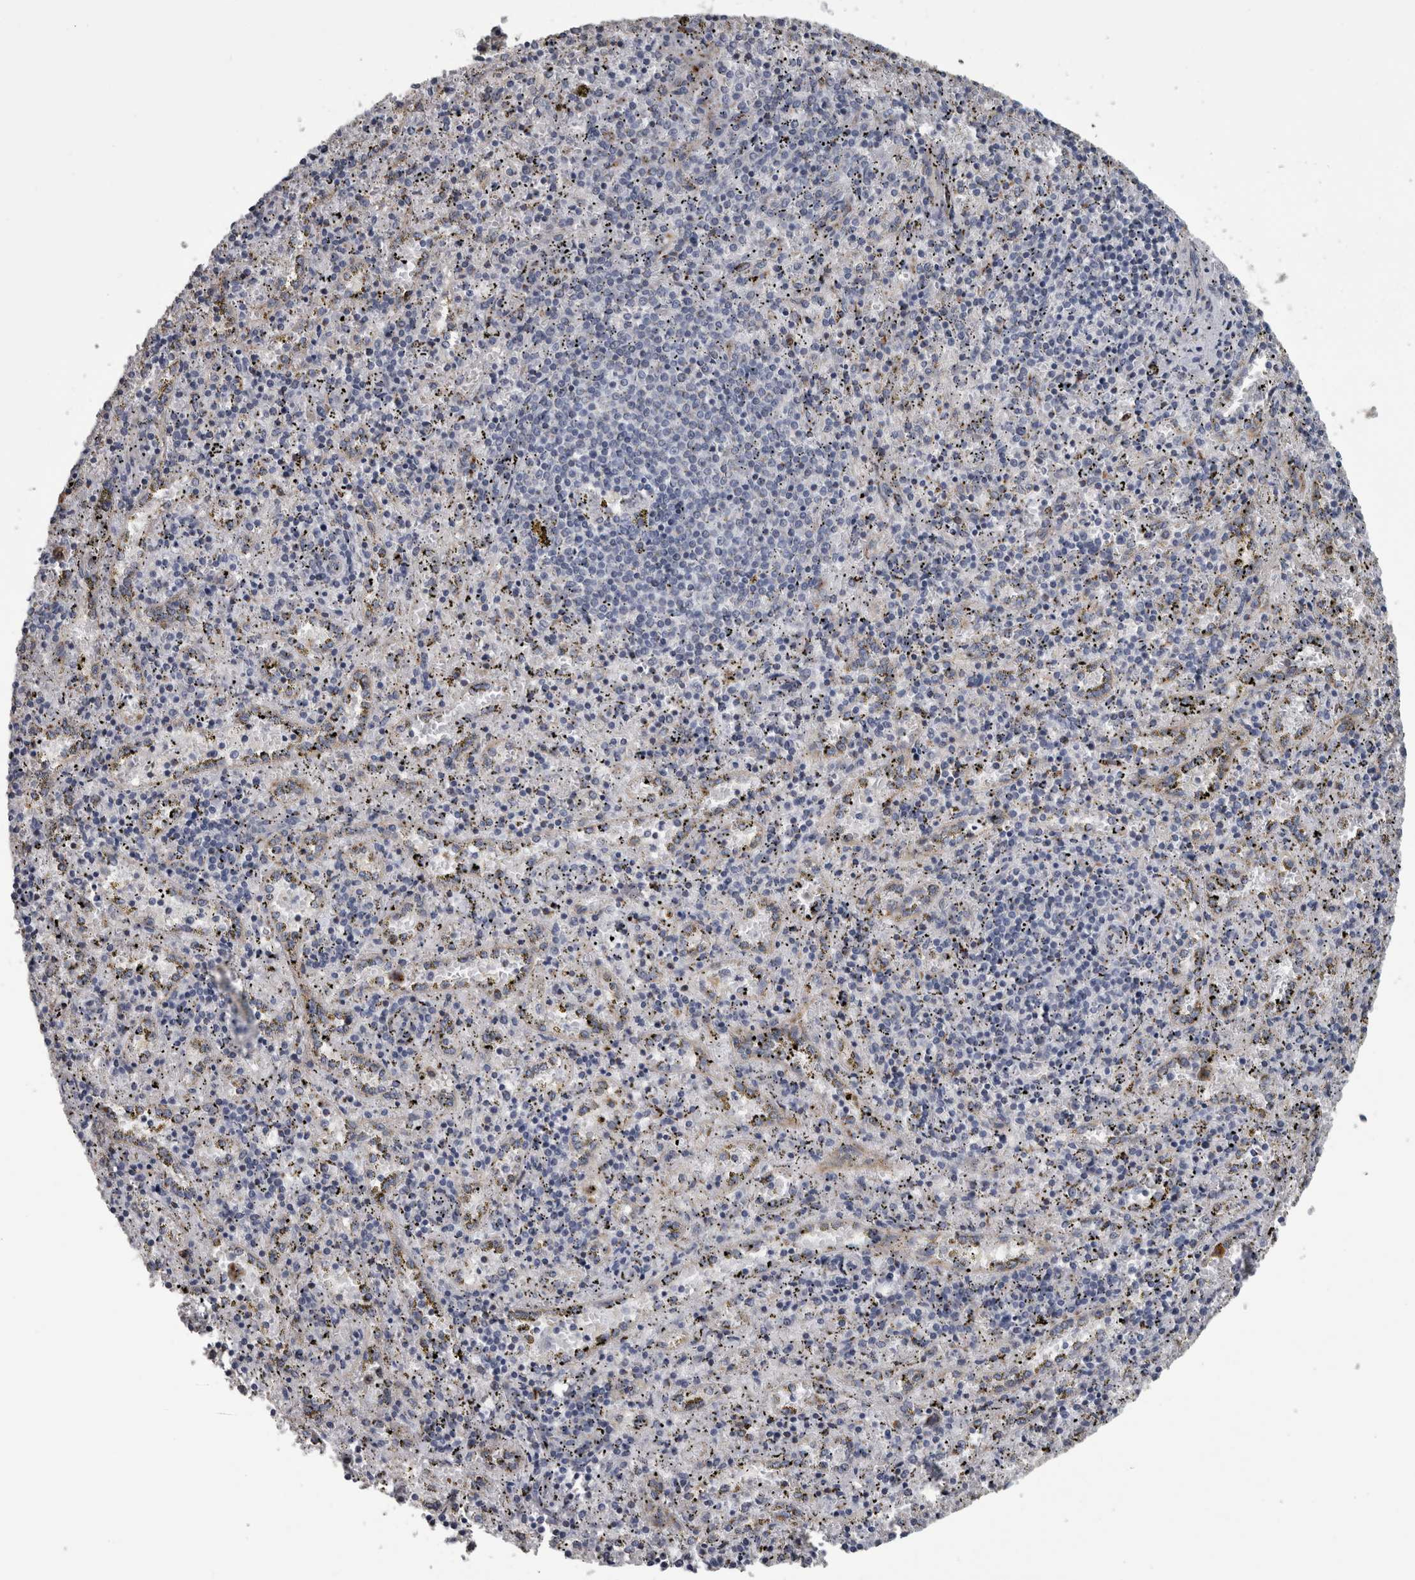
{"staining": {"intensity": "weak", "quantity": "<25%", "location": "cytoplasmic/membranous"}, "tissue": "spleen", "cell_type": "Cells in red pulp", "image_type": "normal", "snomed": [{"axis": "morphology", "description": "Normal tissue, NOS"}, {"axis": "topography", "description": "Spleen"}], "caption": "This is a micrograph of IHC staining of normal spleen, which shows no positivity in cells in red pulp.", "gene": "DPP7", "patient": {"sex": "male", "age": 11}}